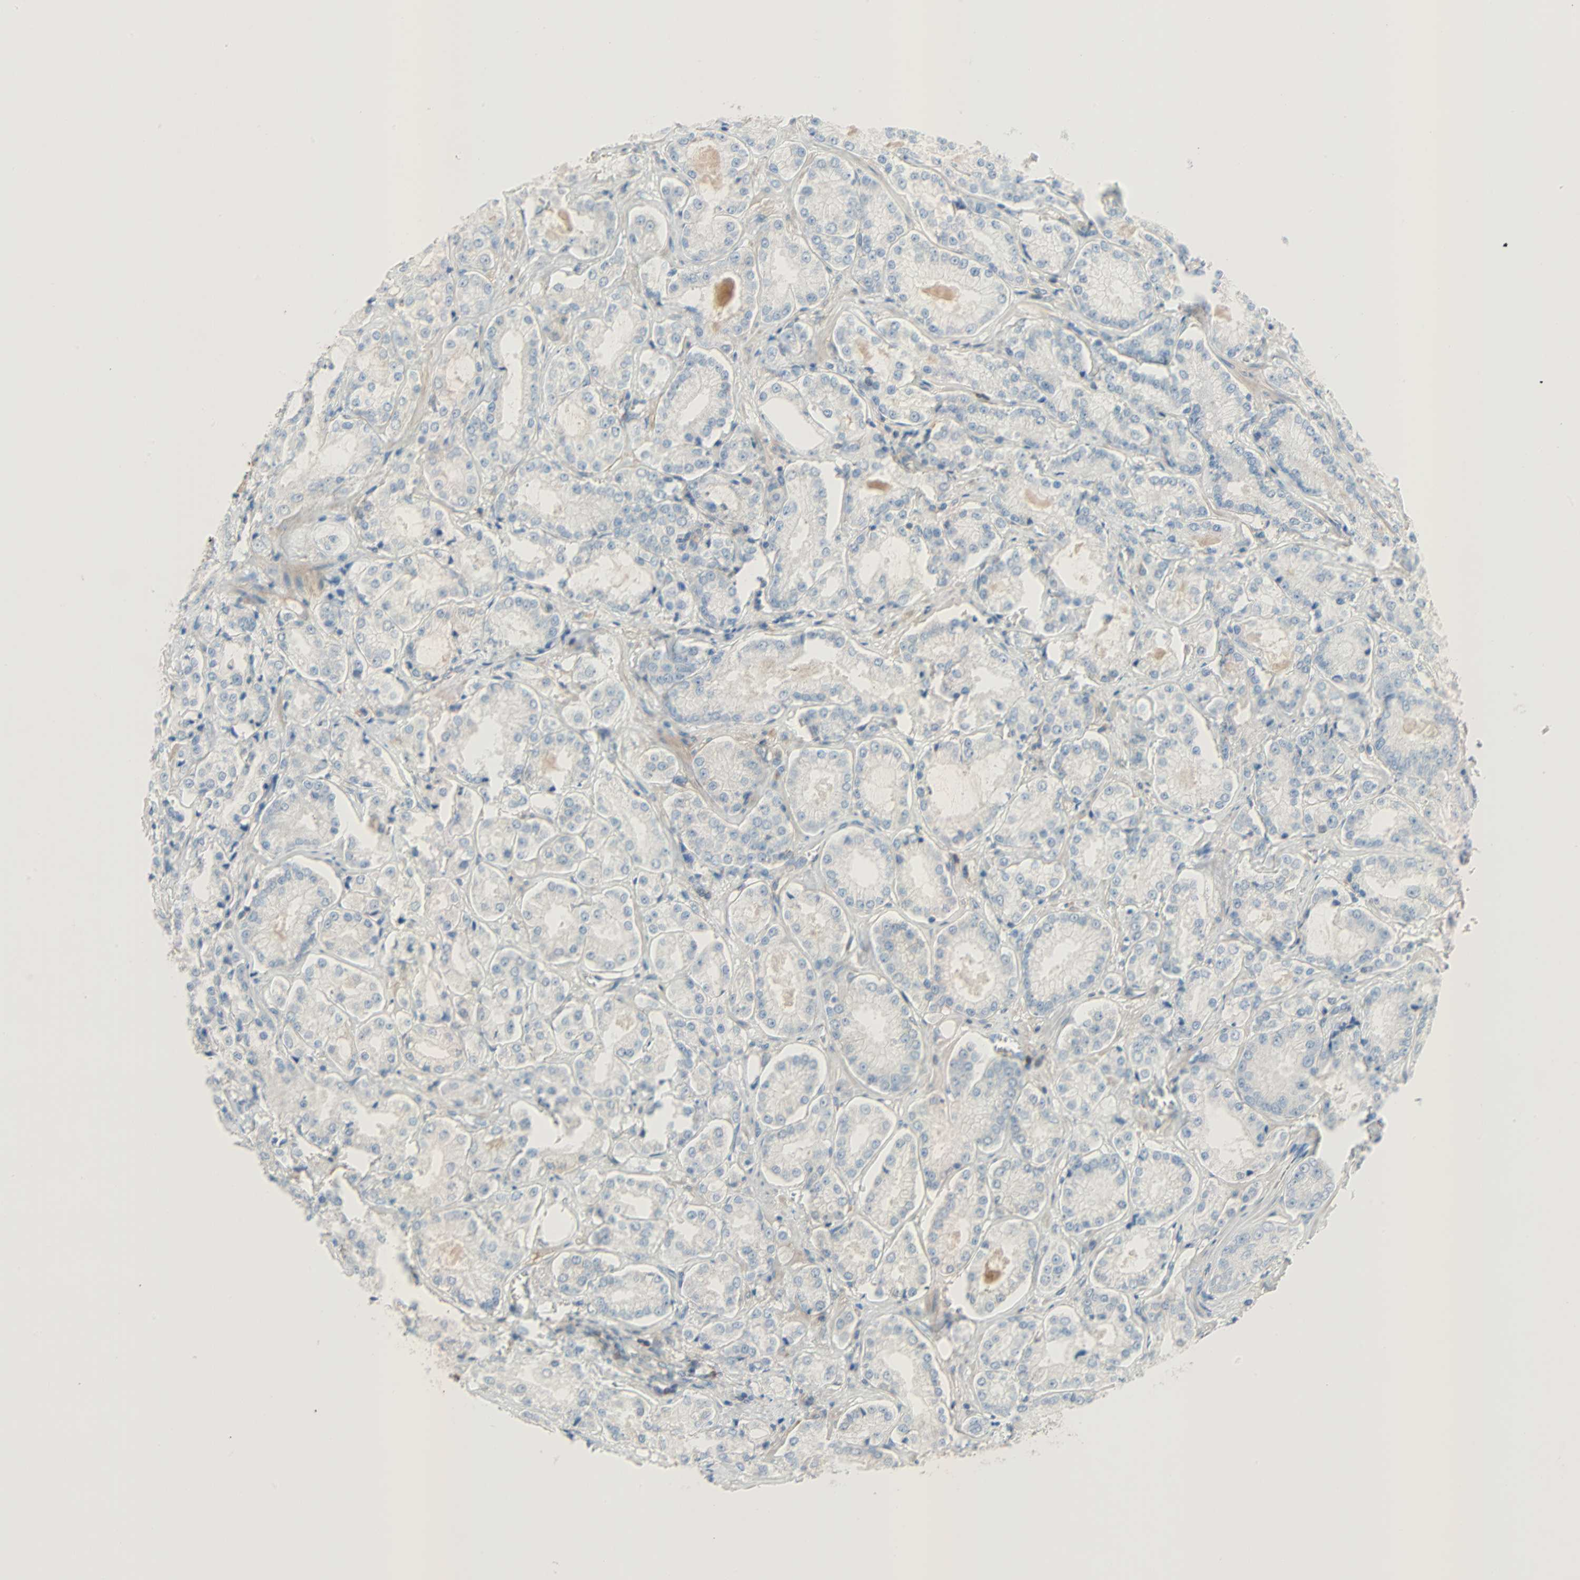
{"staining": {"intensity": "negative", "quantity": "none", "location": "none"}, "tissue": "prostate cancer", "cell_type": "Tumor cells", "image_type": "cancer", "snomed": [{"axis": "morphology", "description": "Adenocarcinoma, High grade"}, {"axis": "topography", "description": "Prostate"}], "caption": "Micrograph shows no significant protein staining in tumor cells of adenocarcinoma (high-grade) (prostate).", "gene": "TNFRSF12A", "patient": {"sex": "male", "age": 73}}